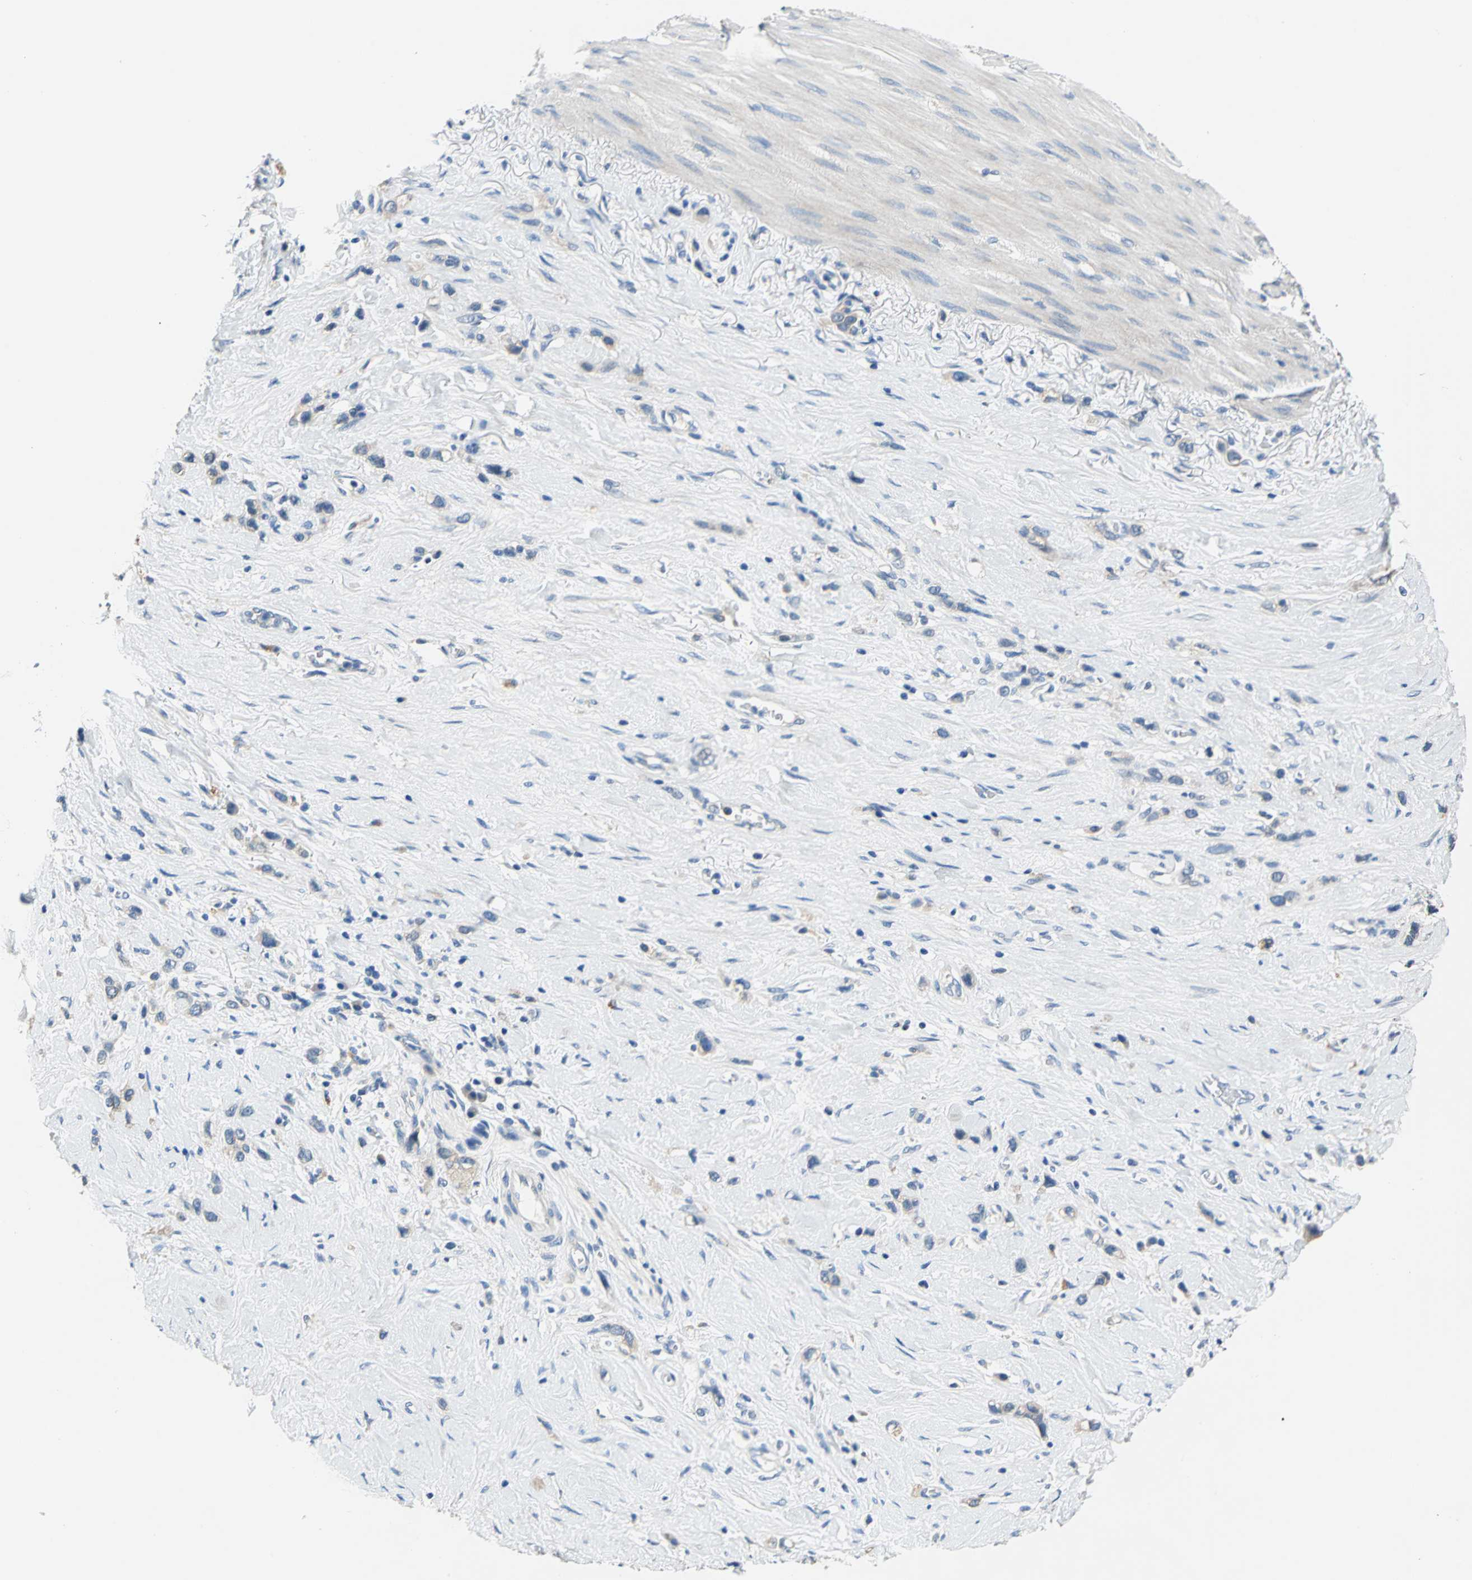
{"staining": {"intensity": "weak", "quantity": "25%-75%", "location": "cytoplasmic/membranous"}, "tissue": "stomach cancer", "cell_type": "Tumor cells", "image_type": "cancer", "snomed": [{"axis": "morphology", "description": "Normal tissue, NOS"}, {"axis": "morphology", "description": "Adenocarcinoma, NOS"}, {"axis": "morphology", "description": "Adenocarcinoma, High grade"}, {"axis": "topography", "description": "Stomach, upper"}, {"axis": "topography", "description": "Stomach"}], "caption": "Immunohistochemistry (IHC) (DAB (3,3'-diaminobenzidine)) staining of human stomach adenocarcinoma (high-grade) shows weak cytoplasmic/membranous protein positivity in about 25%-75% of tumor cells.", "gene": "RASD2", "patient": {"sex": "female", "age": 65}}